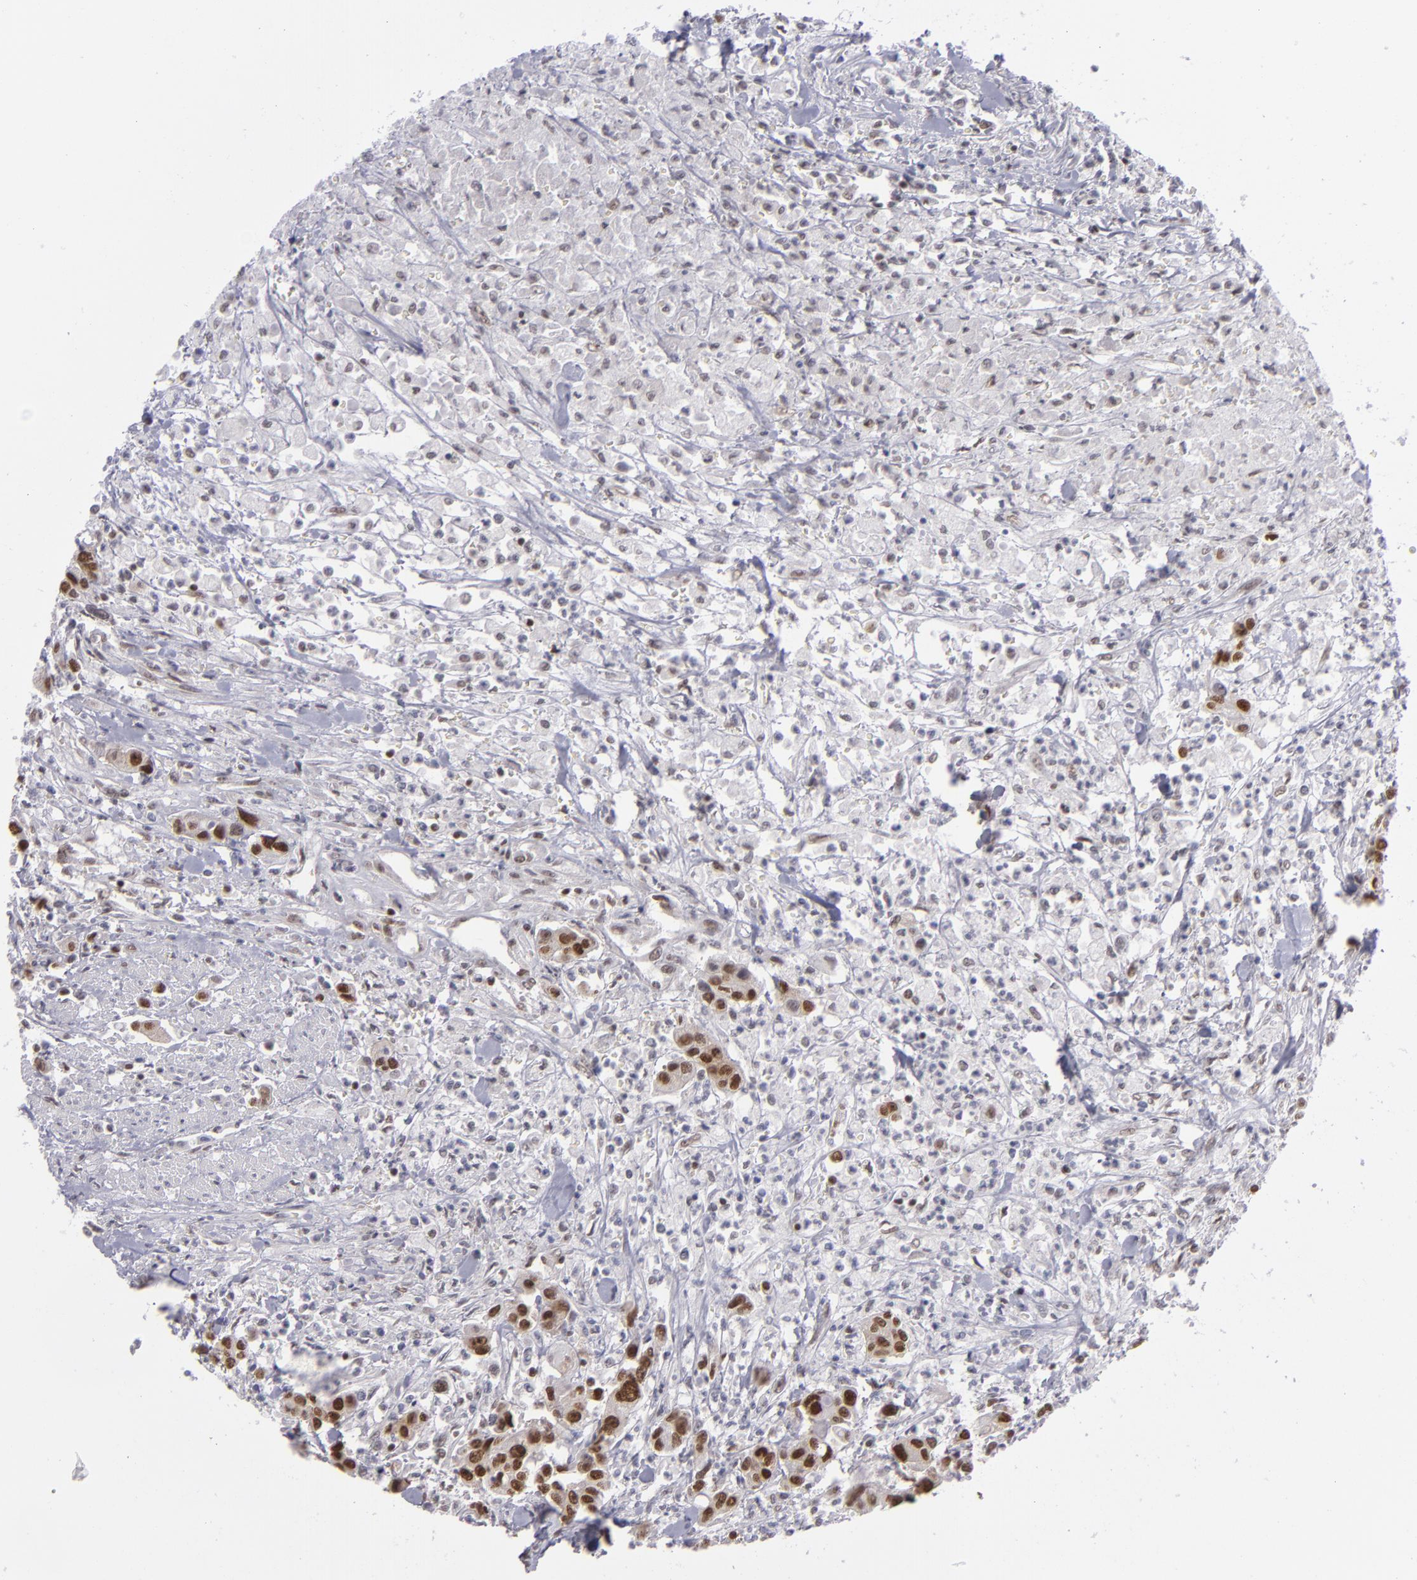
{"staining": {"intensity": "strong", "quantity": ">75%", "location": "nuclear"}, "tissue": "urothelial cancer", "cell_type": "Tumor cells", "image_type": "cancer", "snomed": [{"axis": "morphology", "description": "Urothelial carcinoma, High grade"}, {"axis": "topography", "description": "Urinary bladder"}], "caption": "Strong nuclear positivity is seen in about >75% of tumor cells in high-grade urothelial carcinoma.", "gene": "MLLT3", "patient": {"sex": "male", "age": 86}}